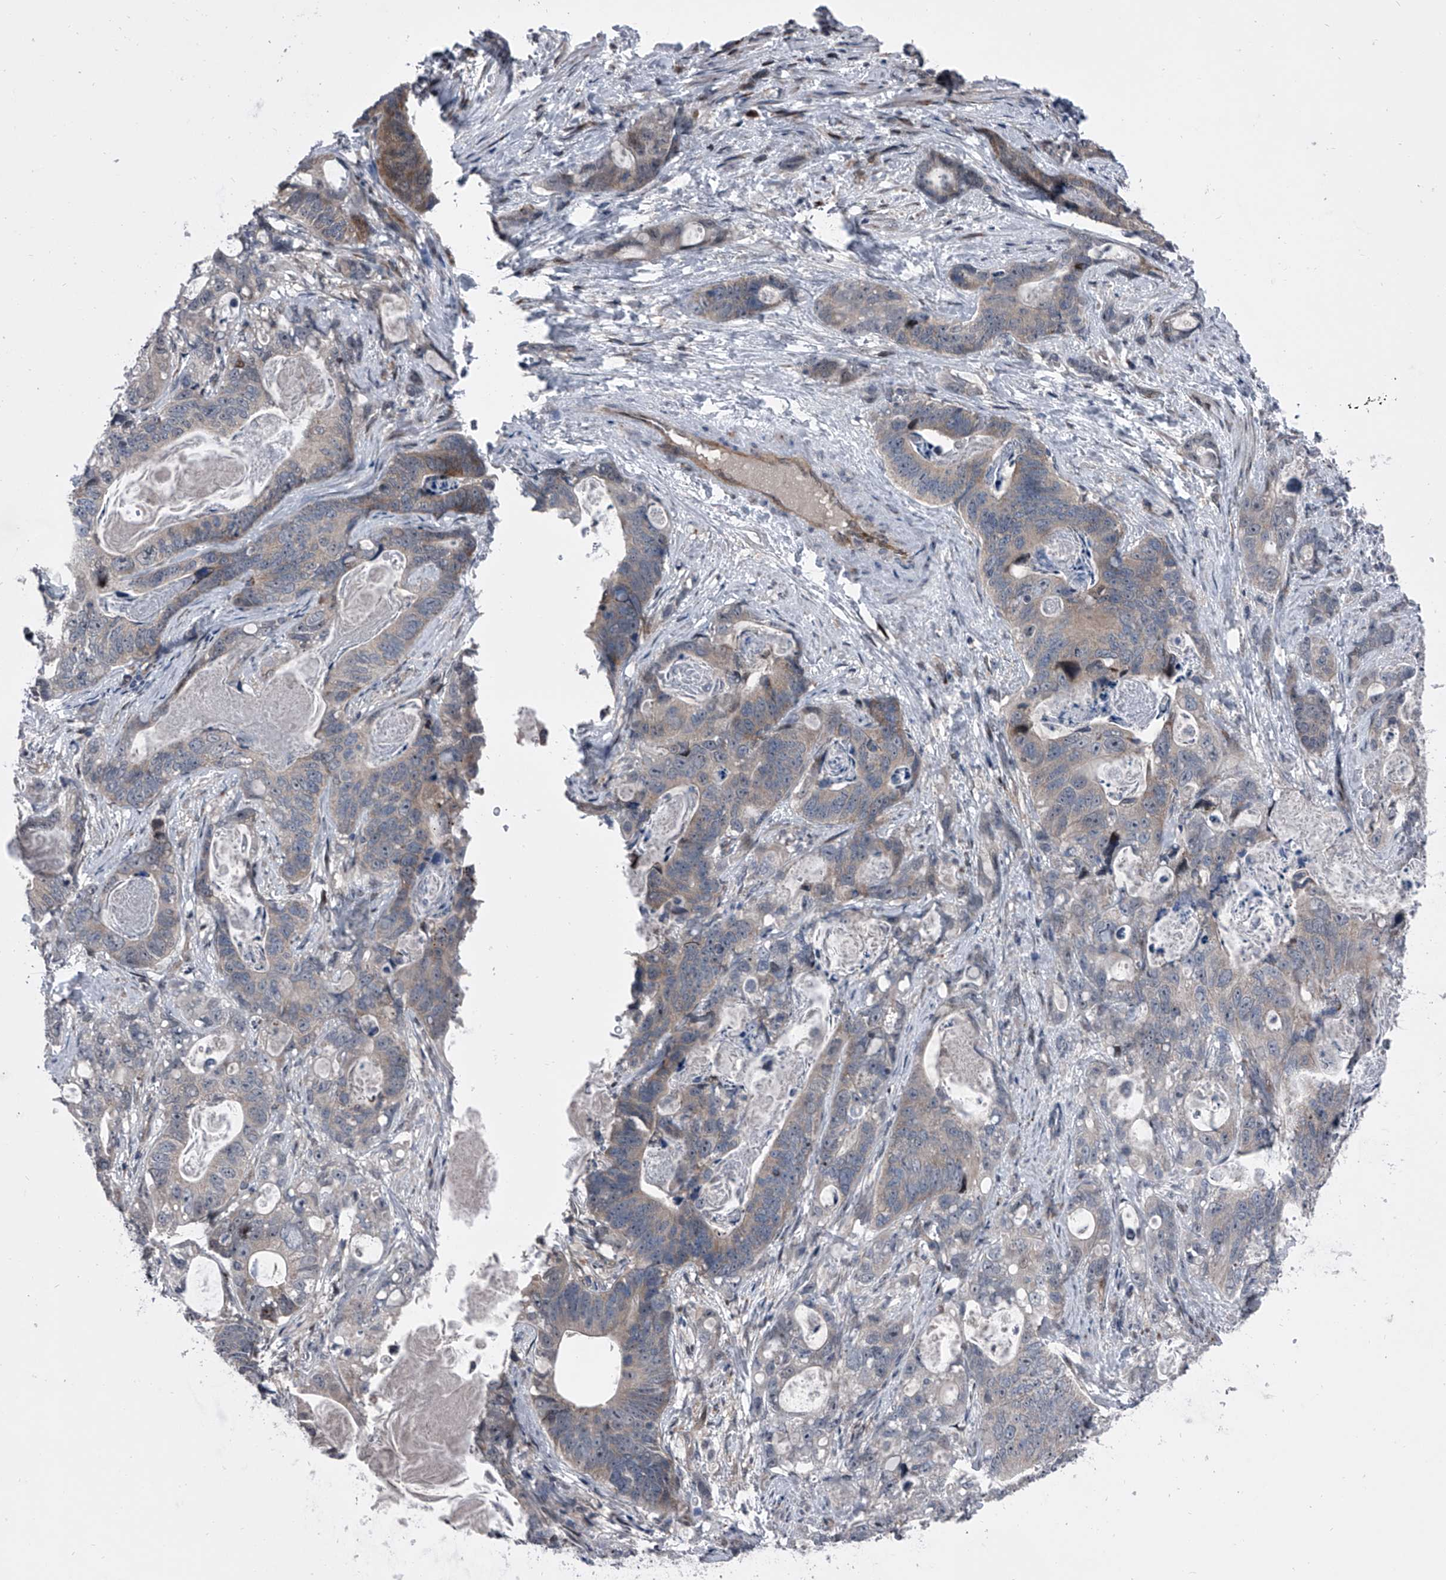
{"staining": {"intensity": "weak", "quantity": "<25%", "location": "cytoplasmic/membranous"}, "tissue": "stomach cancer", "cell_type": "Tumor cells", "image_type": "cancer", "snomed": [{"axis": "morphology", "description": "Normal tissue, NOS"}, {"axis": "morphology", "description": "Adenocarcinoma, NOS"}, {"axis": "topography", "description": "Stomach"}], "caption": "Immunohistochemistry (IHC) photomicrograph of stomach cancer (adenocarcinoma) stained for a protein (brown), which demonstrates no positivity in tumor cells. (Stains: DAB immunohistochemistry (IHC) with hematoxylin counter stain, Microscopy: brightfield microscopy at high magnification).", "gene": "ELK4", "patient": {"sex": "female", "age": 89}}